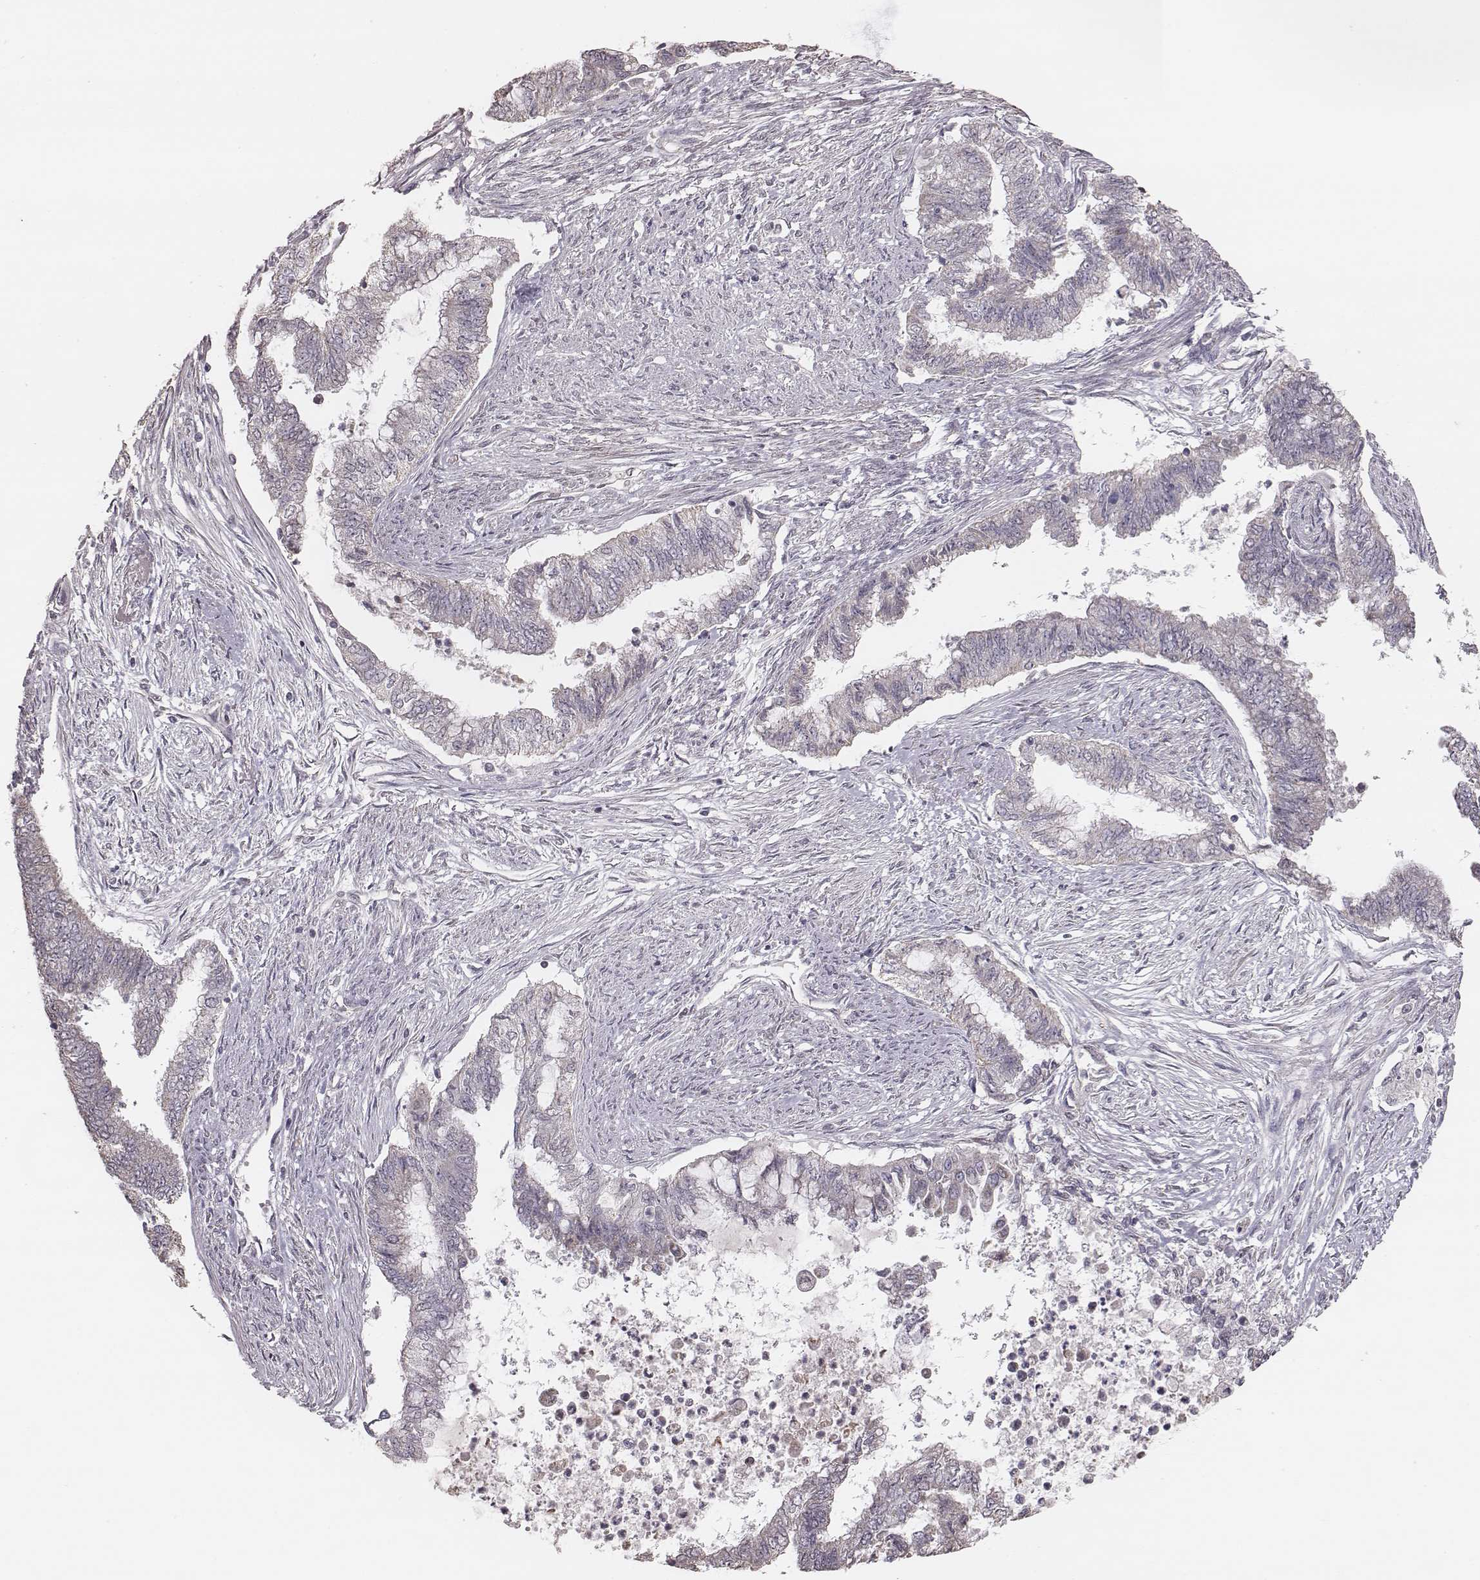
{"staining": {"intensity": "negative", "quantity": "none", "location": "none"}, "tissue": "endometrial cancer", "cell_type": "Tumor cells", "image_type": "cancer", "snomed": [{"axis": "morphology", "description": "Adenocarcinoma, NOS"}, {"axis": "topography", "description": "Endometrium"}], "caption": "Tumor cells show no significant protein positivity in endometrial adenocarcinoma.", "gene": "SLC7A4", "patient": {"sex": "female", "age": 65}}